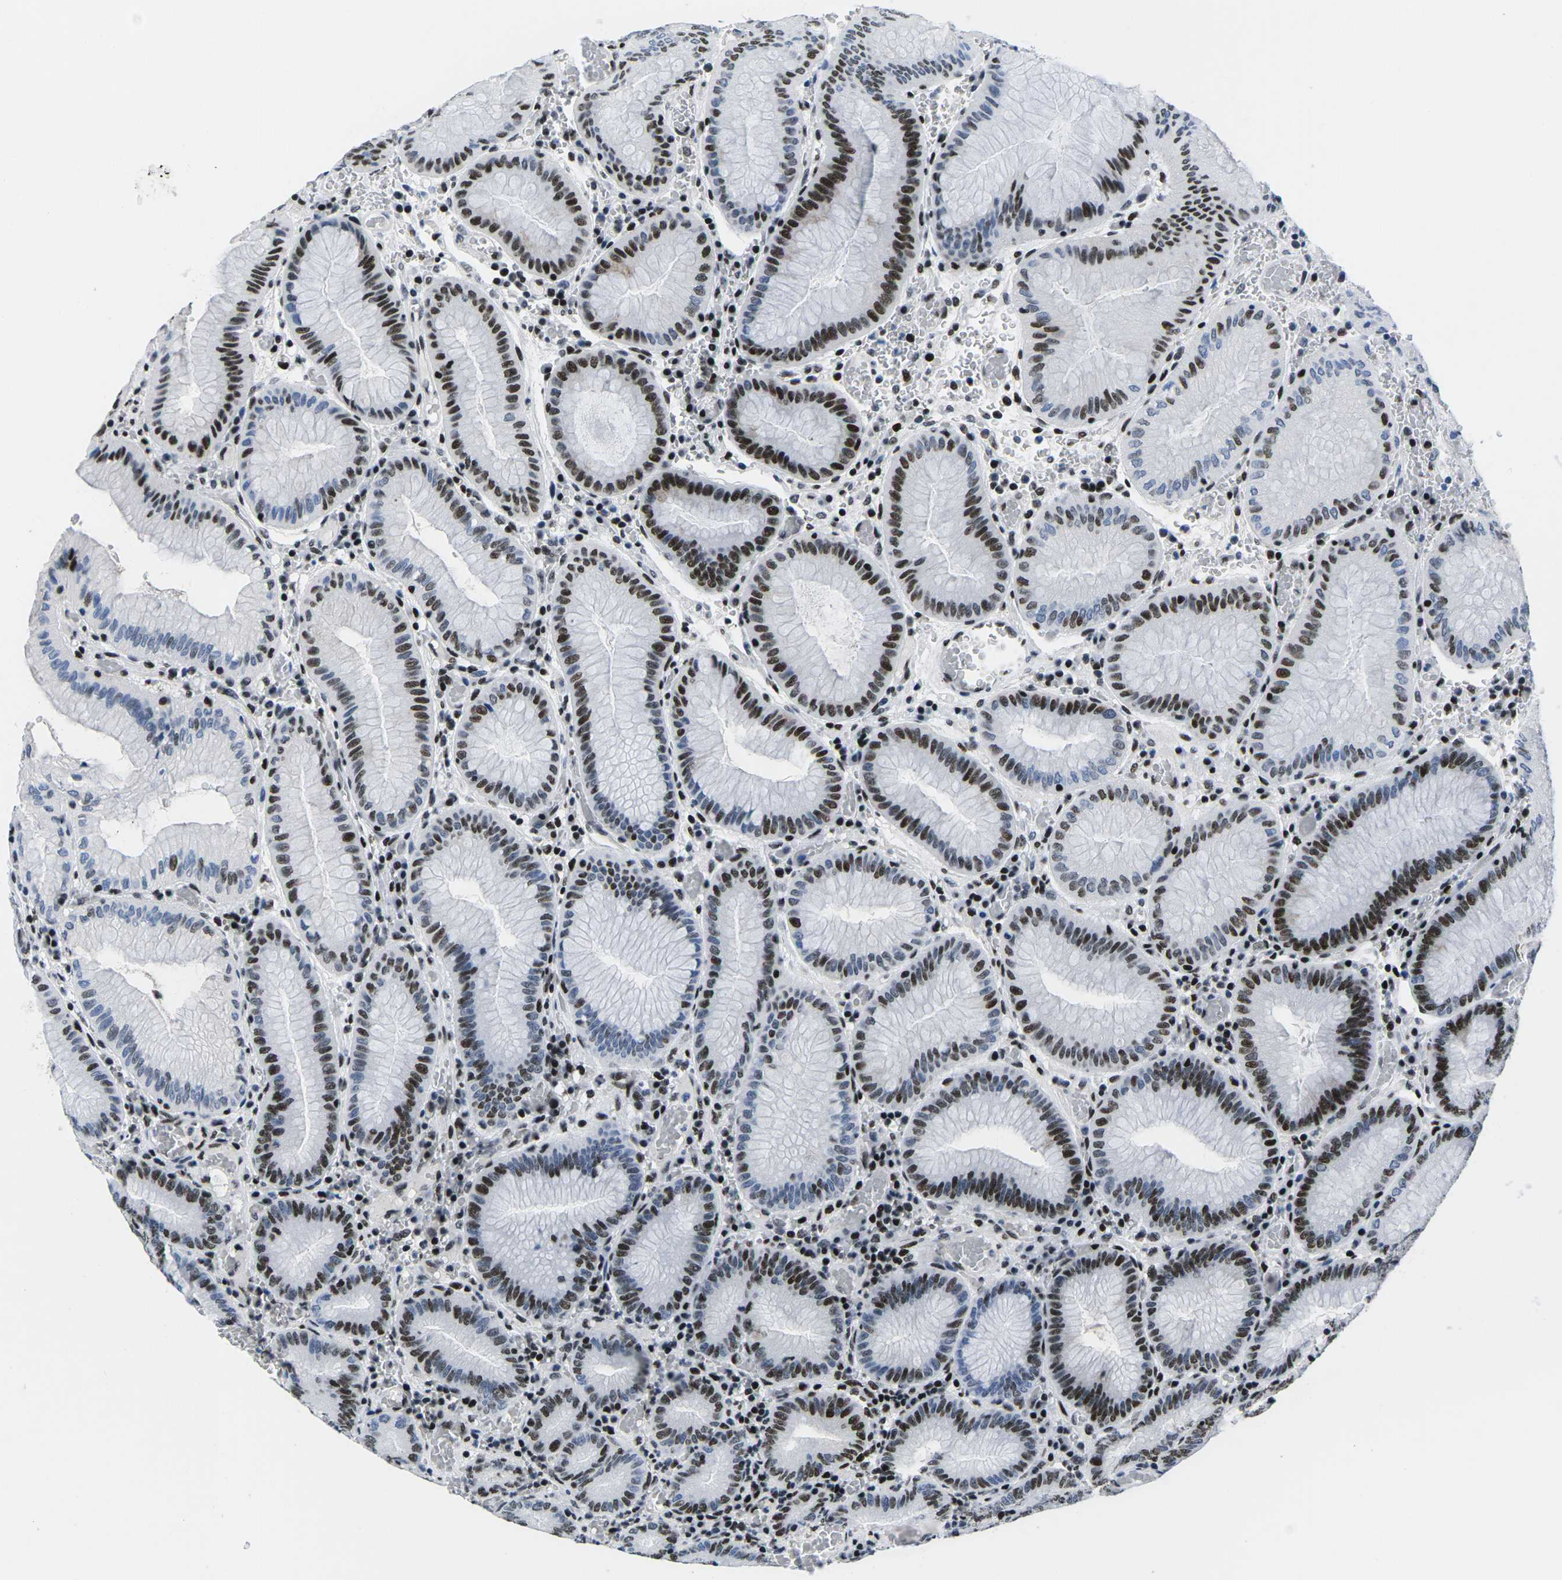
{"staining": {"intensity": "strong", "quantity": "25%-75%", "location": "cytoplasmic/membranous,nuclear"}, "tissue": "stomach", "cell_type": "Glandular cells", "image_type": "normal", "snomed": [{"axis": "morphology", "description": "Normal tissue, NOS"}, {"axis": "morphology", "description": "Carcinoid, malignant, NOS"}, {"axis": "topography", "description": "Stomach, upper"}], "caption": "The image shows a brown stain indicating the presence of a protein in the cytoplasmic/membranous,nuclear of glandular cells in stomach.", "gene": "ATF1", "patient": {"sex": "male", "age": 39}}